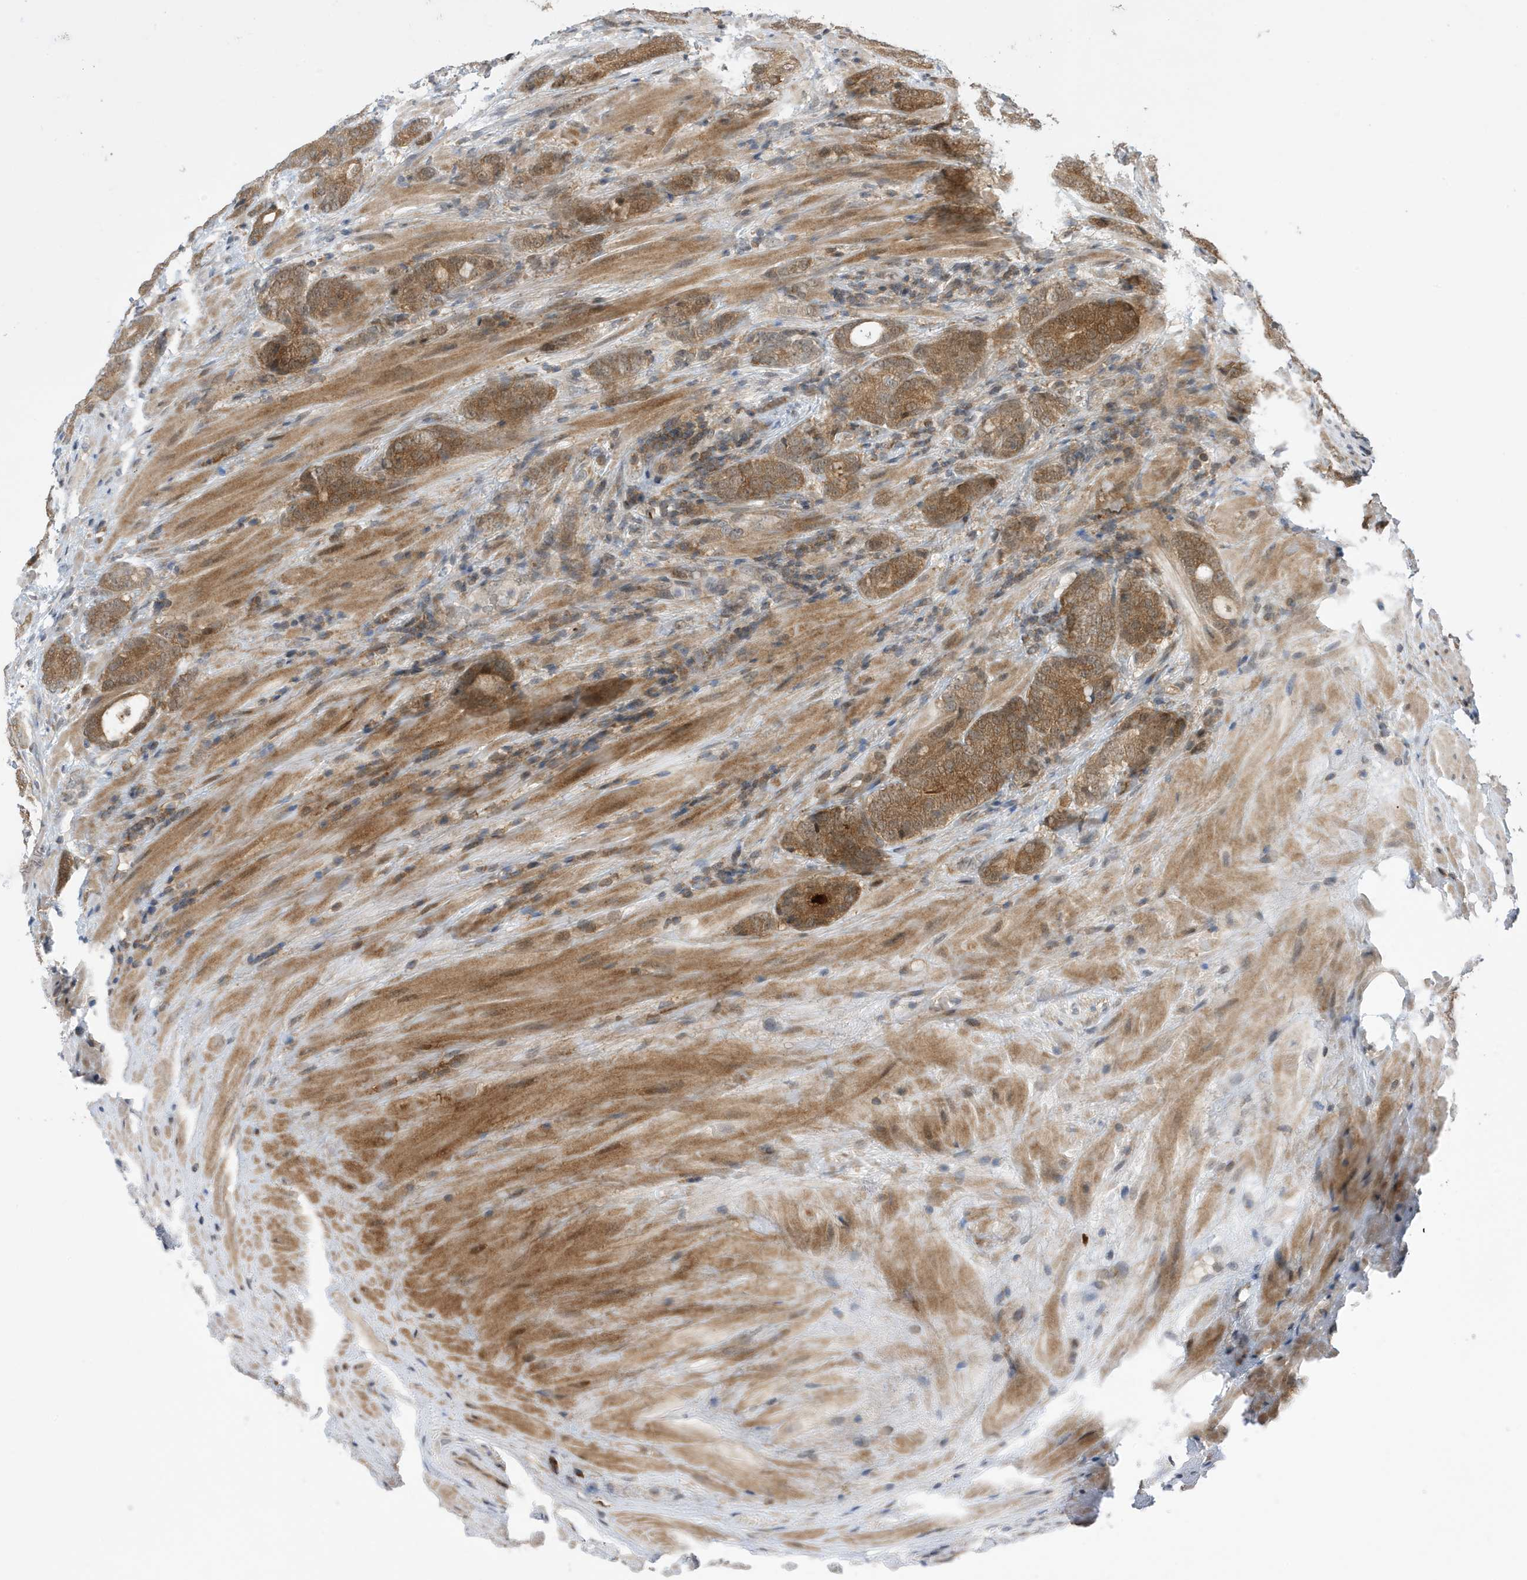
{"staining": {"intensity": "moderate", "quantity": ">75%", "location": "cytoplasmic/membranous,nuclear"}, "tissue": "prostate cancer", "cell_type": "Tumor cells", "image_type": "cancer", "snomed": [{"axis": "morphology", "description": "Adenocarcinoma, High grade"}, {"axis": "topography", "description": "Prostate"}], "caption": "Human prostate high-grade adenocarcinoma stained for a protein (brown) reveals moderate cytoplasmic/membranous and nuclear positive staining in about >75% of tumor cells.", "gene": "UBQLN1", "patient": {"sex": "male", "age": 57}}